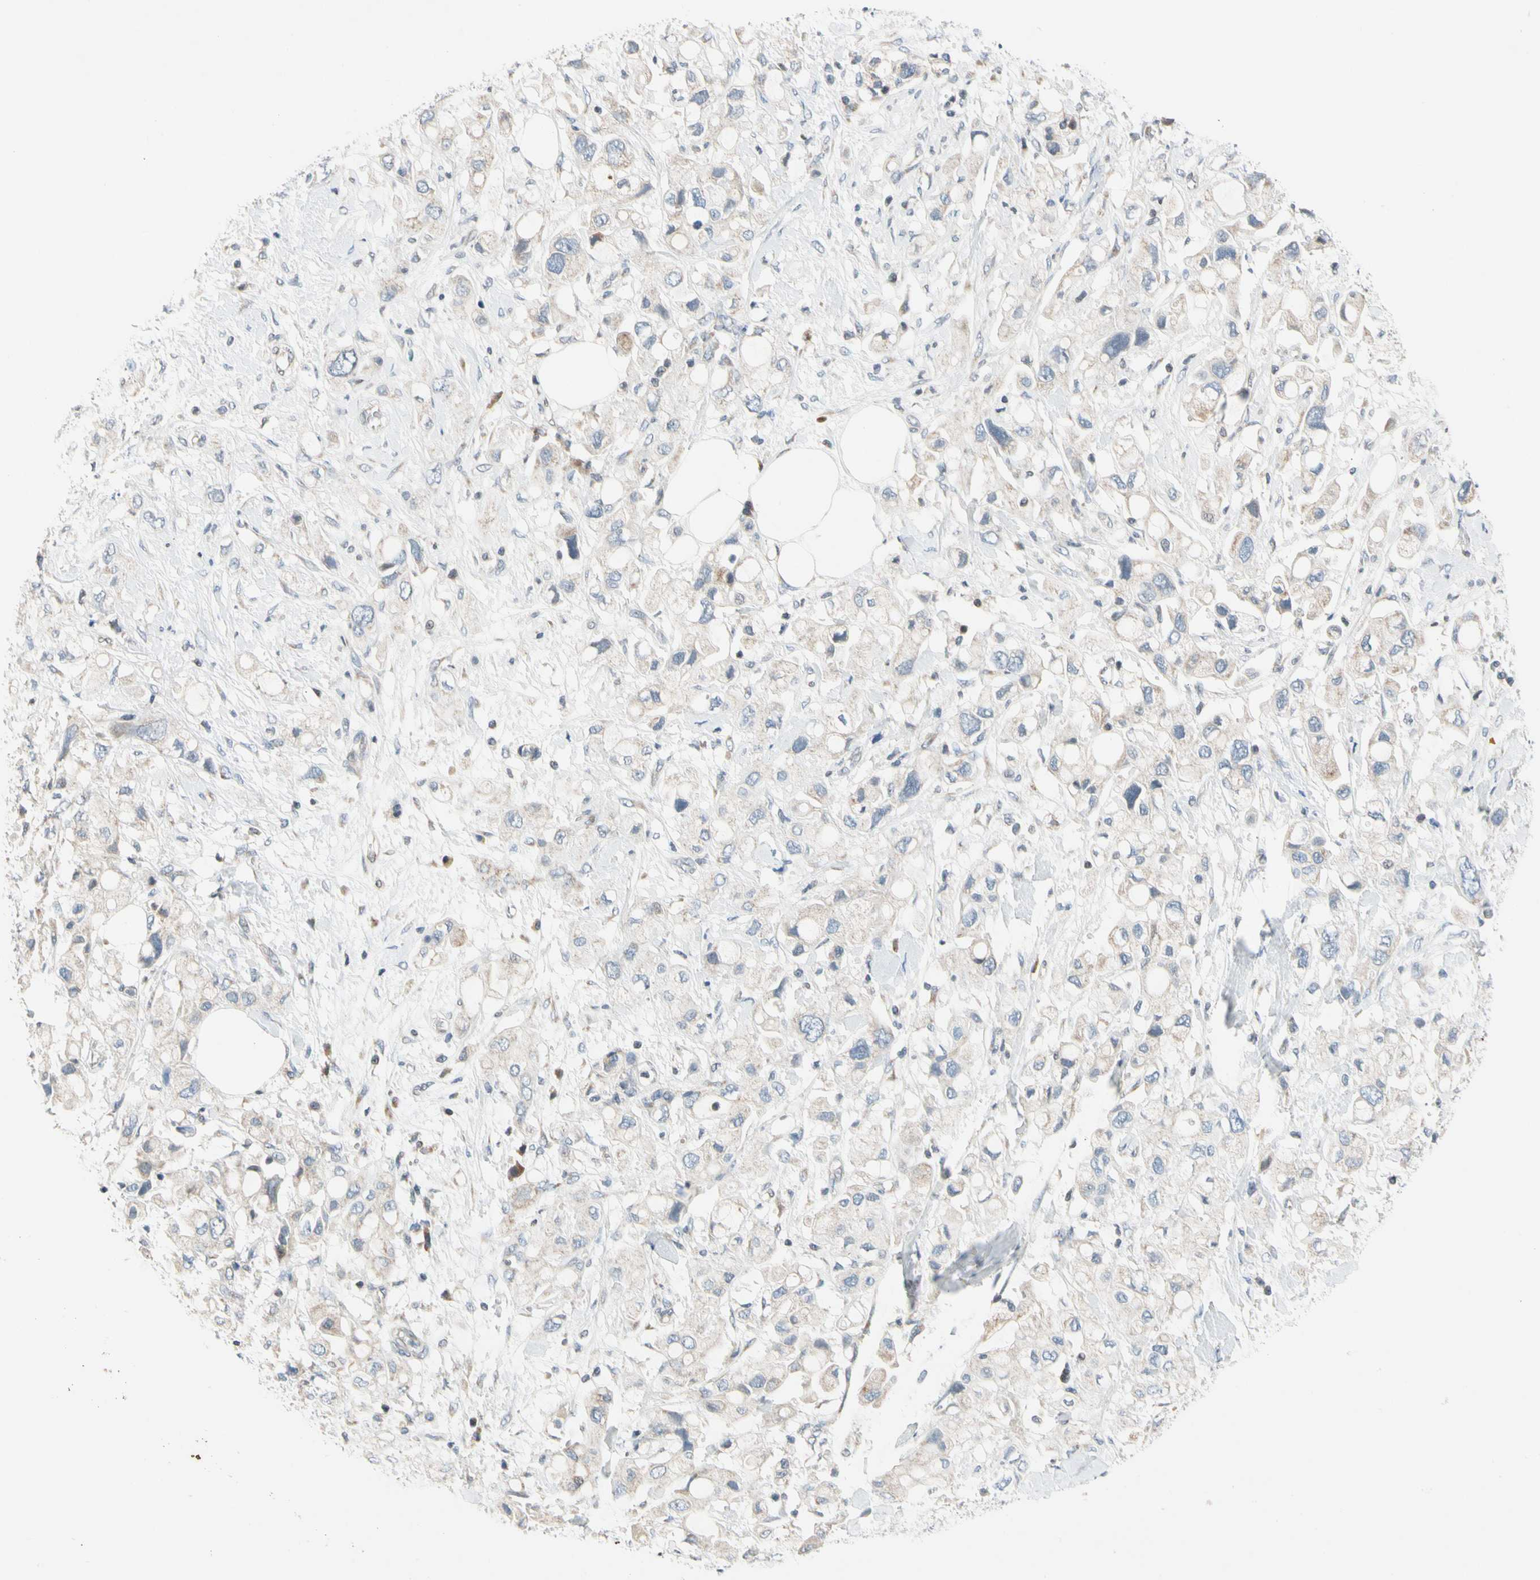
{"staining": {"intensity": "negative", "quantity": "none", "location": "none"}, "tissue": "pancreatic cancer", "cell_type": "Tumor cells", "image_type": "cancer", "snomed": [{"axis": "morphology", "description": "Adenocarcinoma, NOS"}, {"axis": "topography", "description": "Pancreas"}], "caption": "Adenocarcinoma (pancreatic) was stained to show a protein in brown. There is no significant staining in tumor cells. (DAB (3,3'-diaminobenzidine) IHC, high magnification).", "gene": "SOX30", "patient": {"sex": "female", "age": 56}}